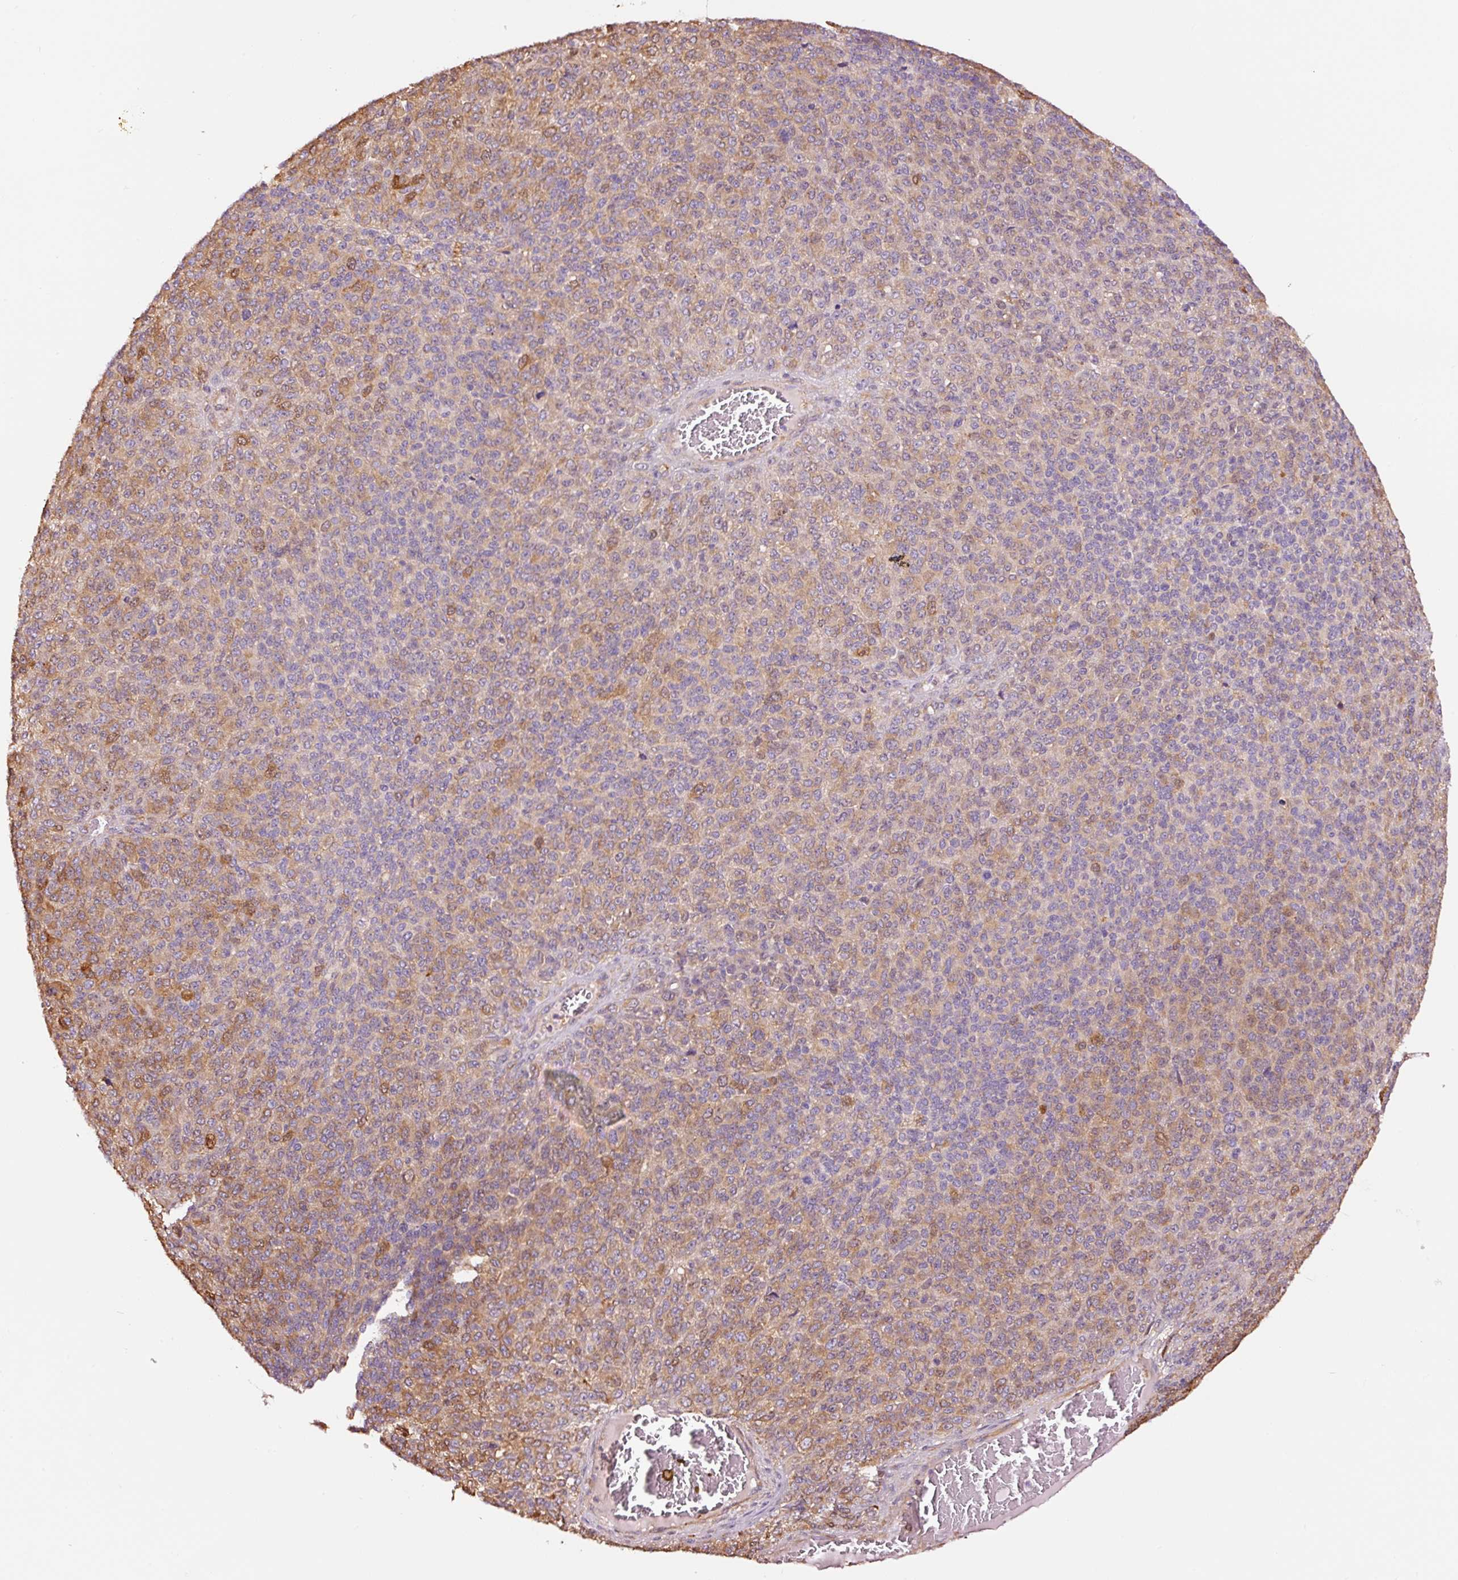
{"staining": {"intensity": "moderate", "quantity": "25%-75%", "location": "cytoplasmic/membranous"}, "tissue": "melanoma", "cell_type": "Tumor cells", "image_type": "cancer", "snomed": [{"axis": "morphology", "description": "Malignant melanoma, Metastatic site"}, {"axis": "topography", "description": "Brain"}], "caption": "Immunohistochemistry (IHC) (DAB) staining of human melanoma shows moderate cytoplasmic/membranous protein staining in about 25%-75% of tumor cells.", "gene": "METAP1", "patient": {"sex": "female", "age": 56}}